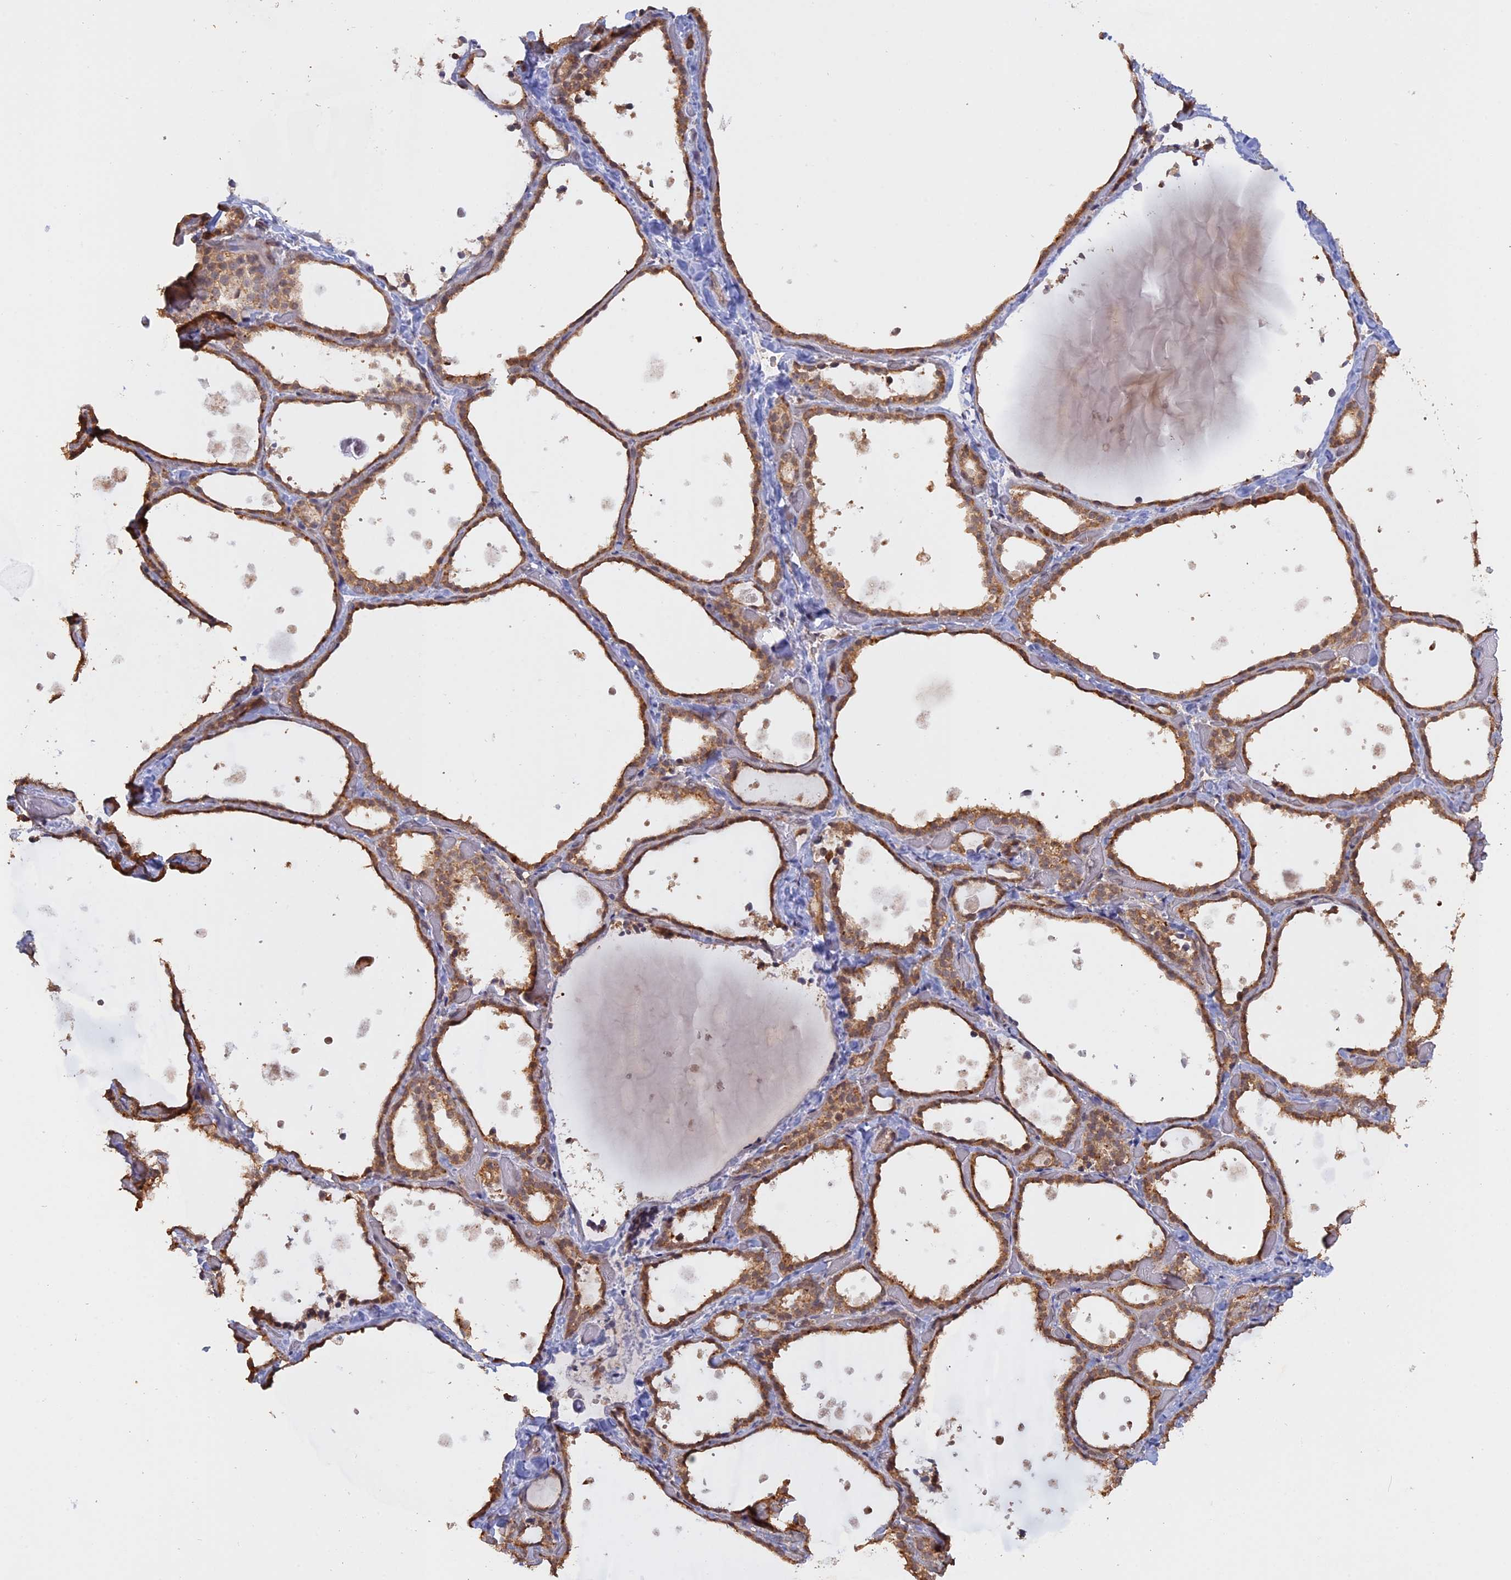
{"staining": {"intensity": "moderate", "quantity": ">75%", "location": "cytoplasmic/membranous"}, "tissue": "thyroid gland", "cell_type": "Glandular cells", "image_type": "normal", "snomed": [{"axis": "morphology", "description": "Normal tissue, NOS"}, {"axis": "topography", "description": "Thyroid gland"}], "caption": "Unremarkable thyroid gland shows moderate cytoplasmic/membranous positivity in approximately >75% of glandular cells, visualized by immunohistochemistry.", "gene": "FAM210B", "patient": {"sex": "female", "age": 44}}